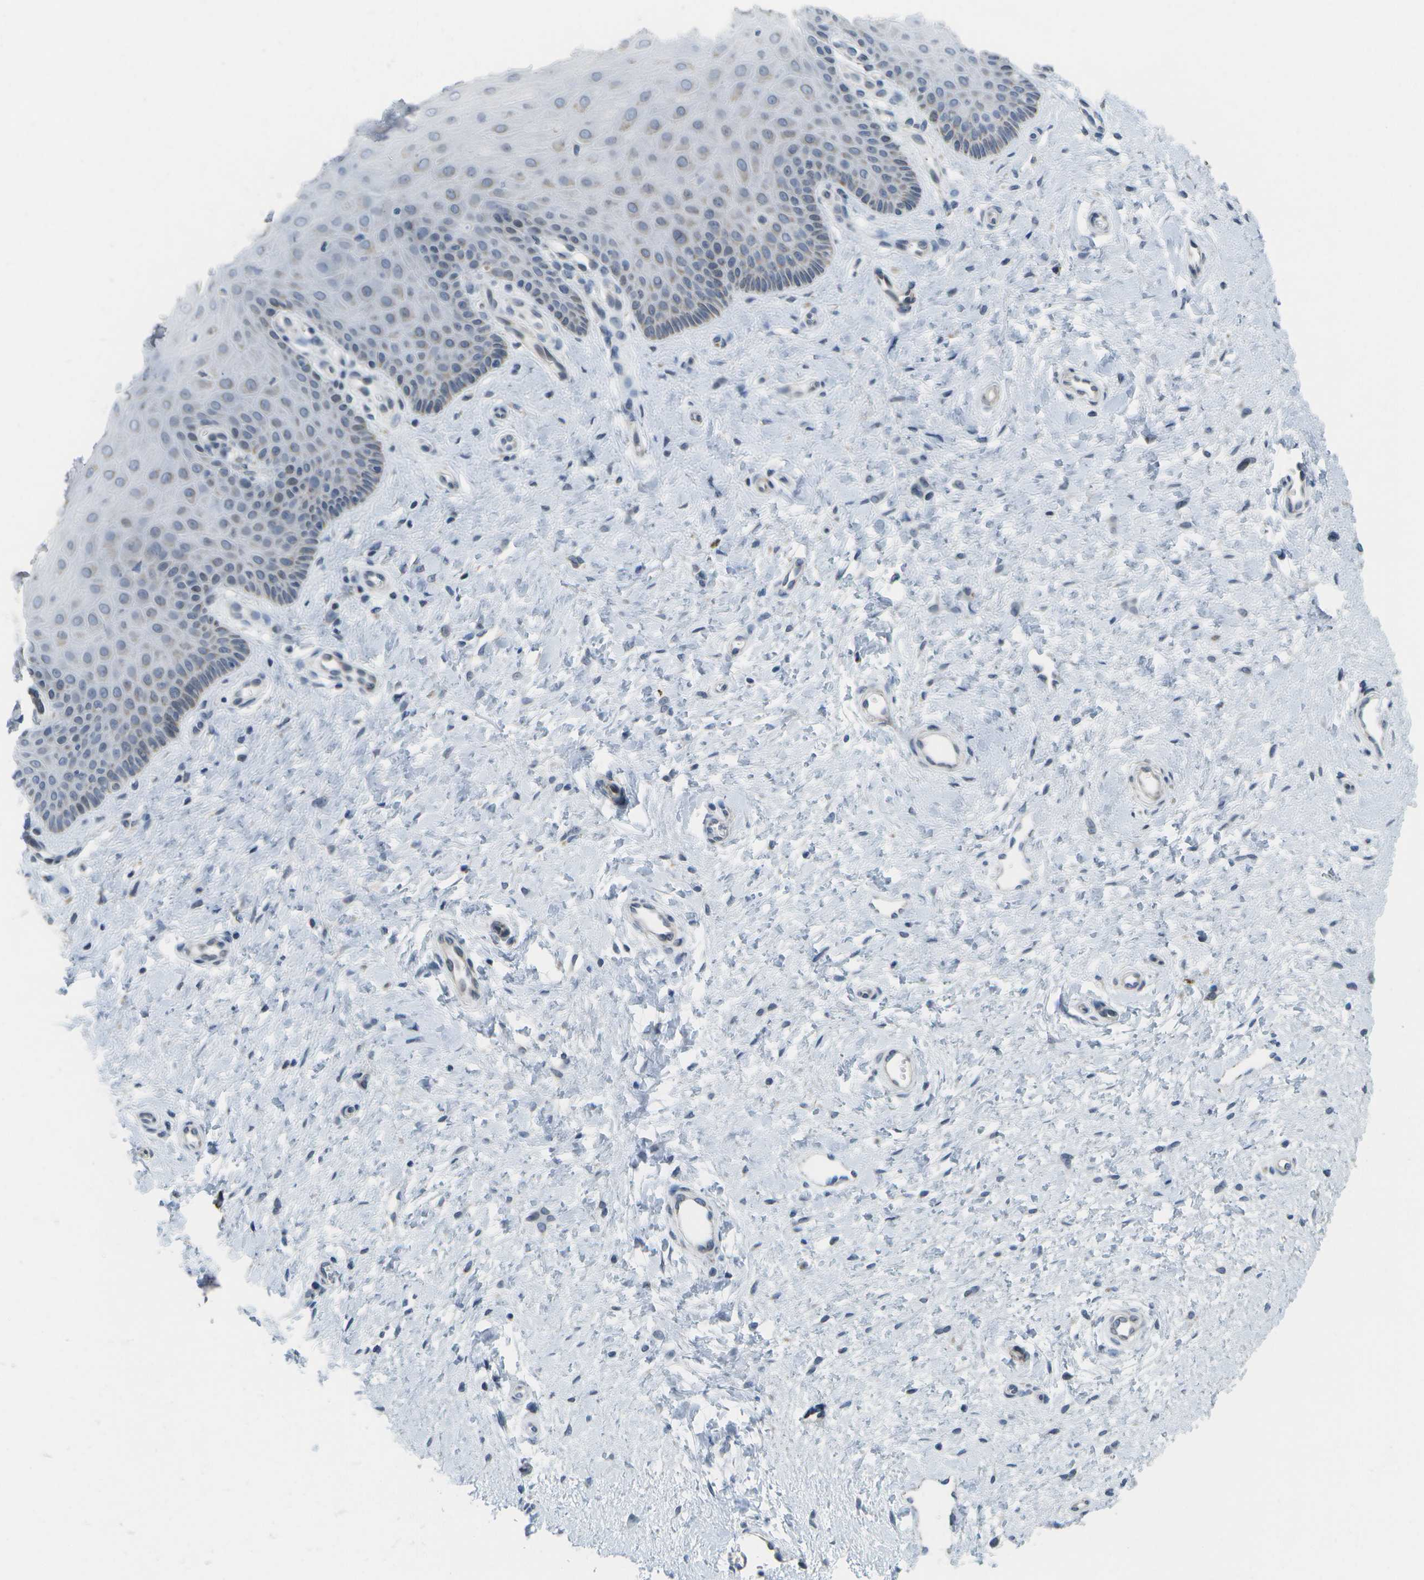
{"staining": {"intensity": "weak", "quantity": "<25%", "location": "cytoplasmic/membranous"}, "tissue": "cervix", "cell_type": "Glandular cells", "image_type": "normal", "snomed": [{"axis": "morphology", "description": "Normal tissue, NOS"}, {"axis": "topography", "description": "Cervix"}], "caption": "Photomicrograph shows no significant protein staining in glandular cells of unremarkable cervix. (Immunohistochemistry, brightfield microscopy, high magnification).", "gene": "TMEM223", "patient": {"sex": "female", "age": 55}}